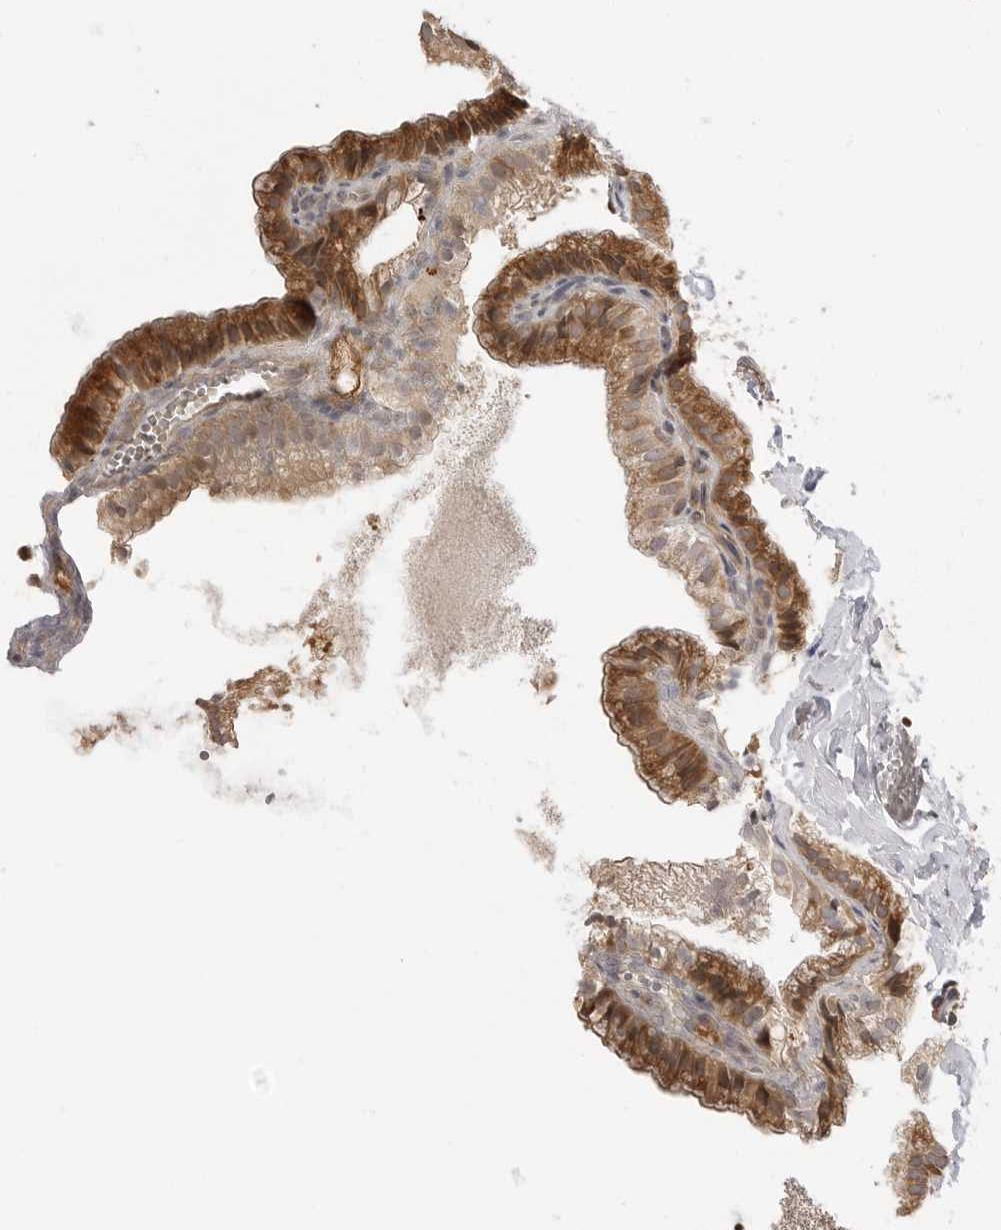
{"staining": {"intensity": "strong", "quantity": ">75%", "location": "cytoplasmic/membranous"}, "tissue": "gallbladder", "cell_type": "Glandular cells", "image_type": "normal", "snomed": [{"axis": "morphology", "description": "Normal tissue, NOS"}, {"axis": "topography", "description": "Gallbladder"}], "caption": "Immunohistochemistry (IHC) (DAB) staining of normal gallbladder demonstrates strong cytoplasmic/membranous protein positivity in approximately >75% of glandular cells.", "gene": "IDO1", "patient": {"sex": "male", "age": 38}}